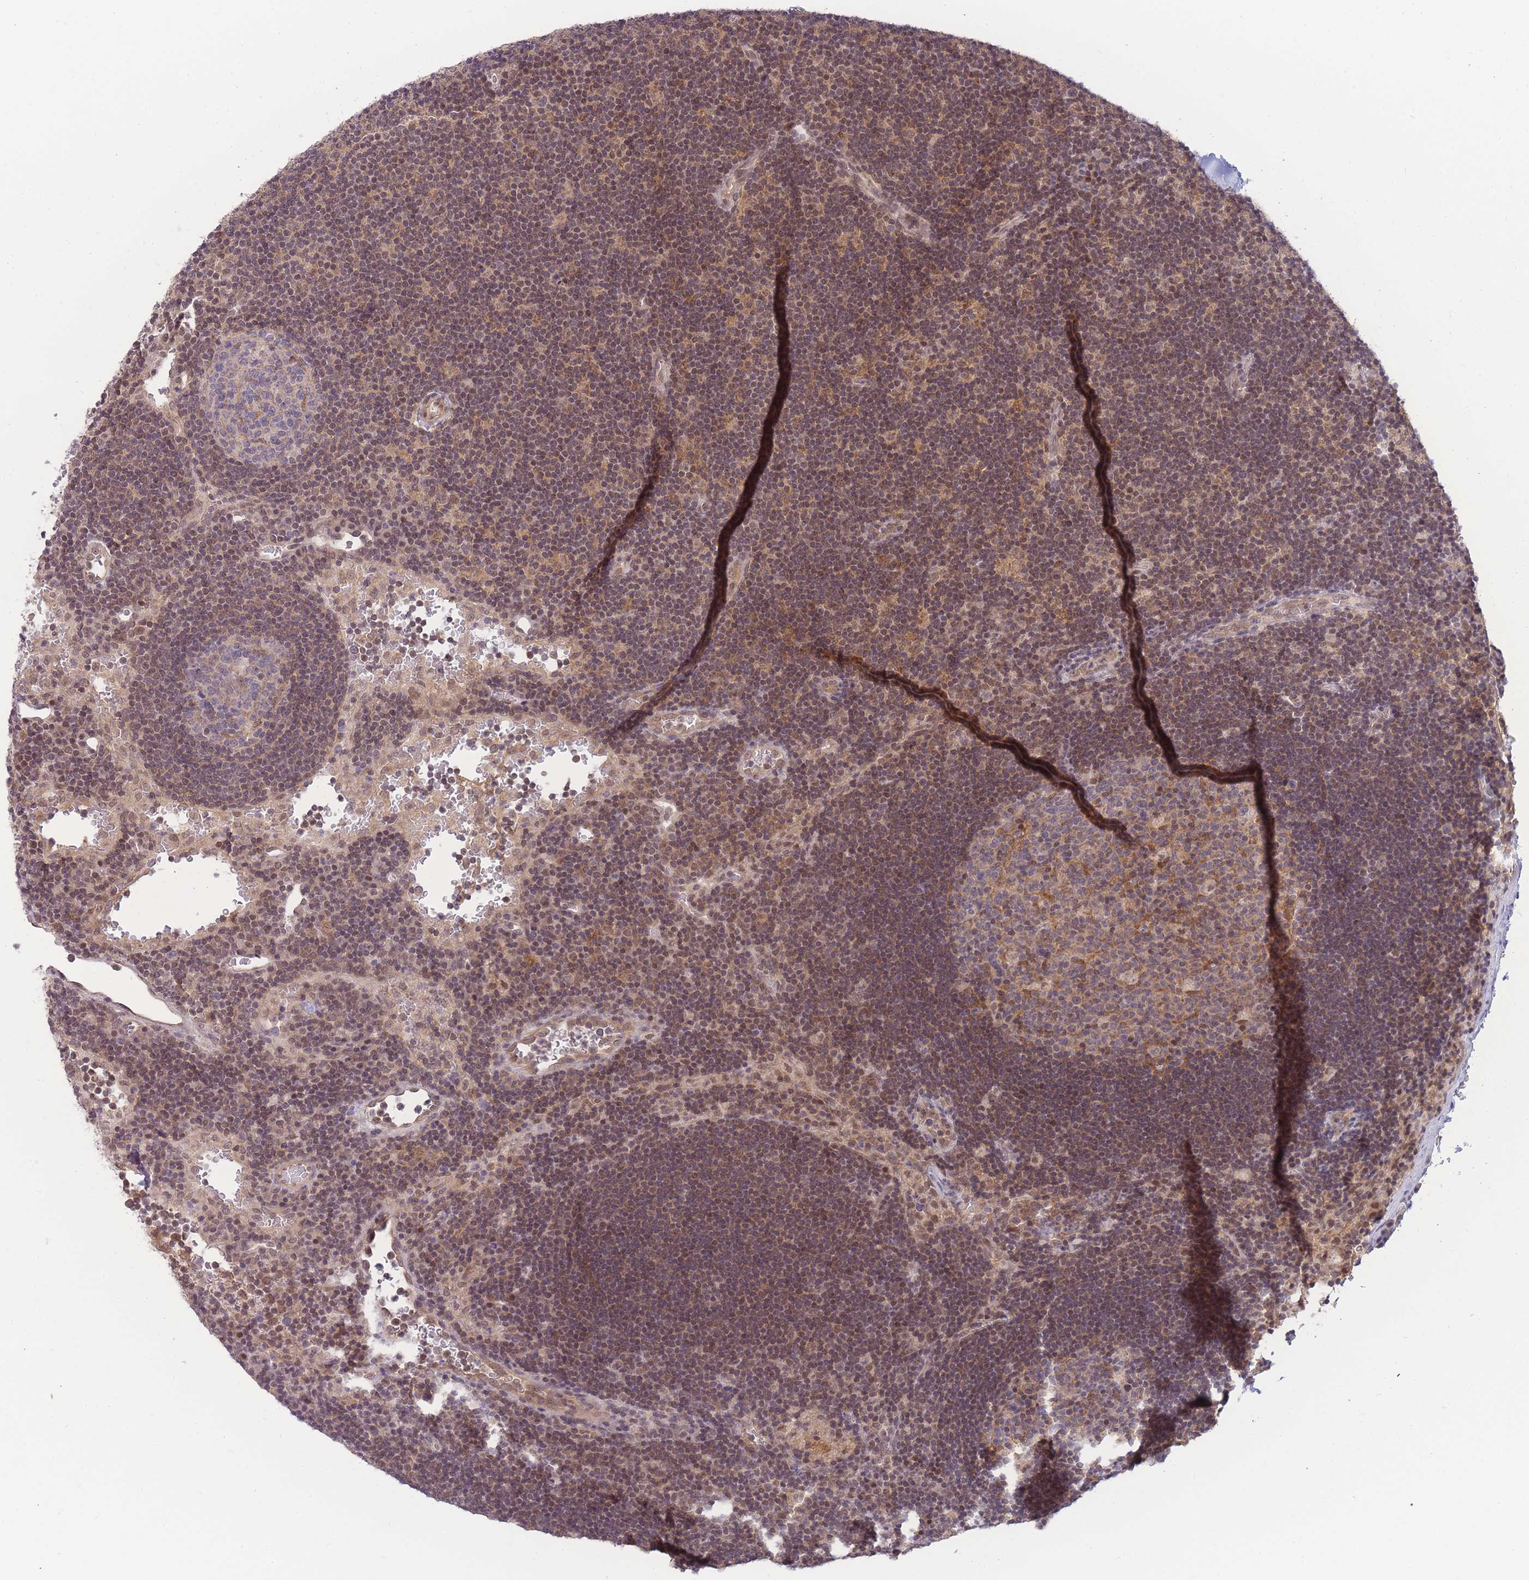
{"staining": {"intensity": "moderate", "quantity": "<25%", "location": "cytoplasmic/membranous,nuclear"}, "tissue": "lymph node", "cell_type": "Germinal center cells", "image_type": "normal", "snomed": [{"axis": "morphology", "description": "Normal tissue, NOS"}, {"axis": "topography", "description": "Lymph node"}], "caption": "Immunohistochemical staining of benign lymph node displays low levels of moderate cytoplasmic/membranous,nuclear positivity in about <25% of germinal center cells.", "gene": "KIAA1191", "patient": {"sex": "male", "age": 62}}